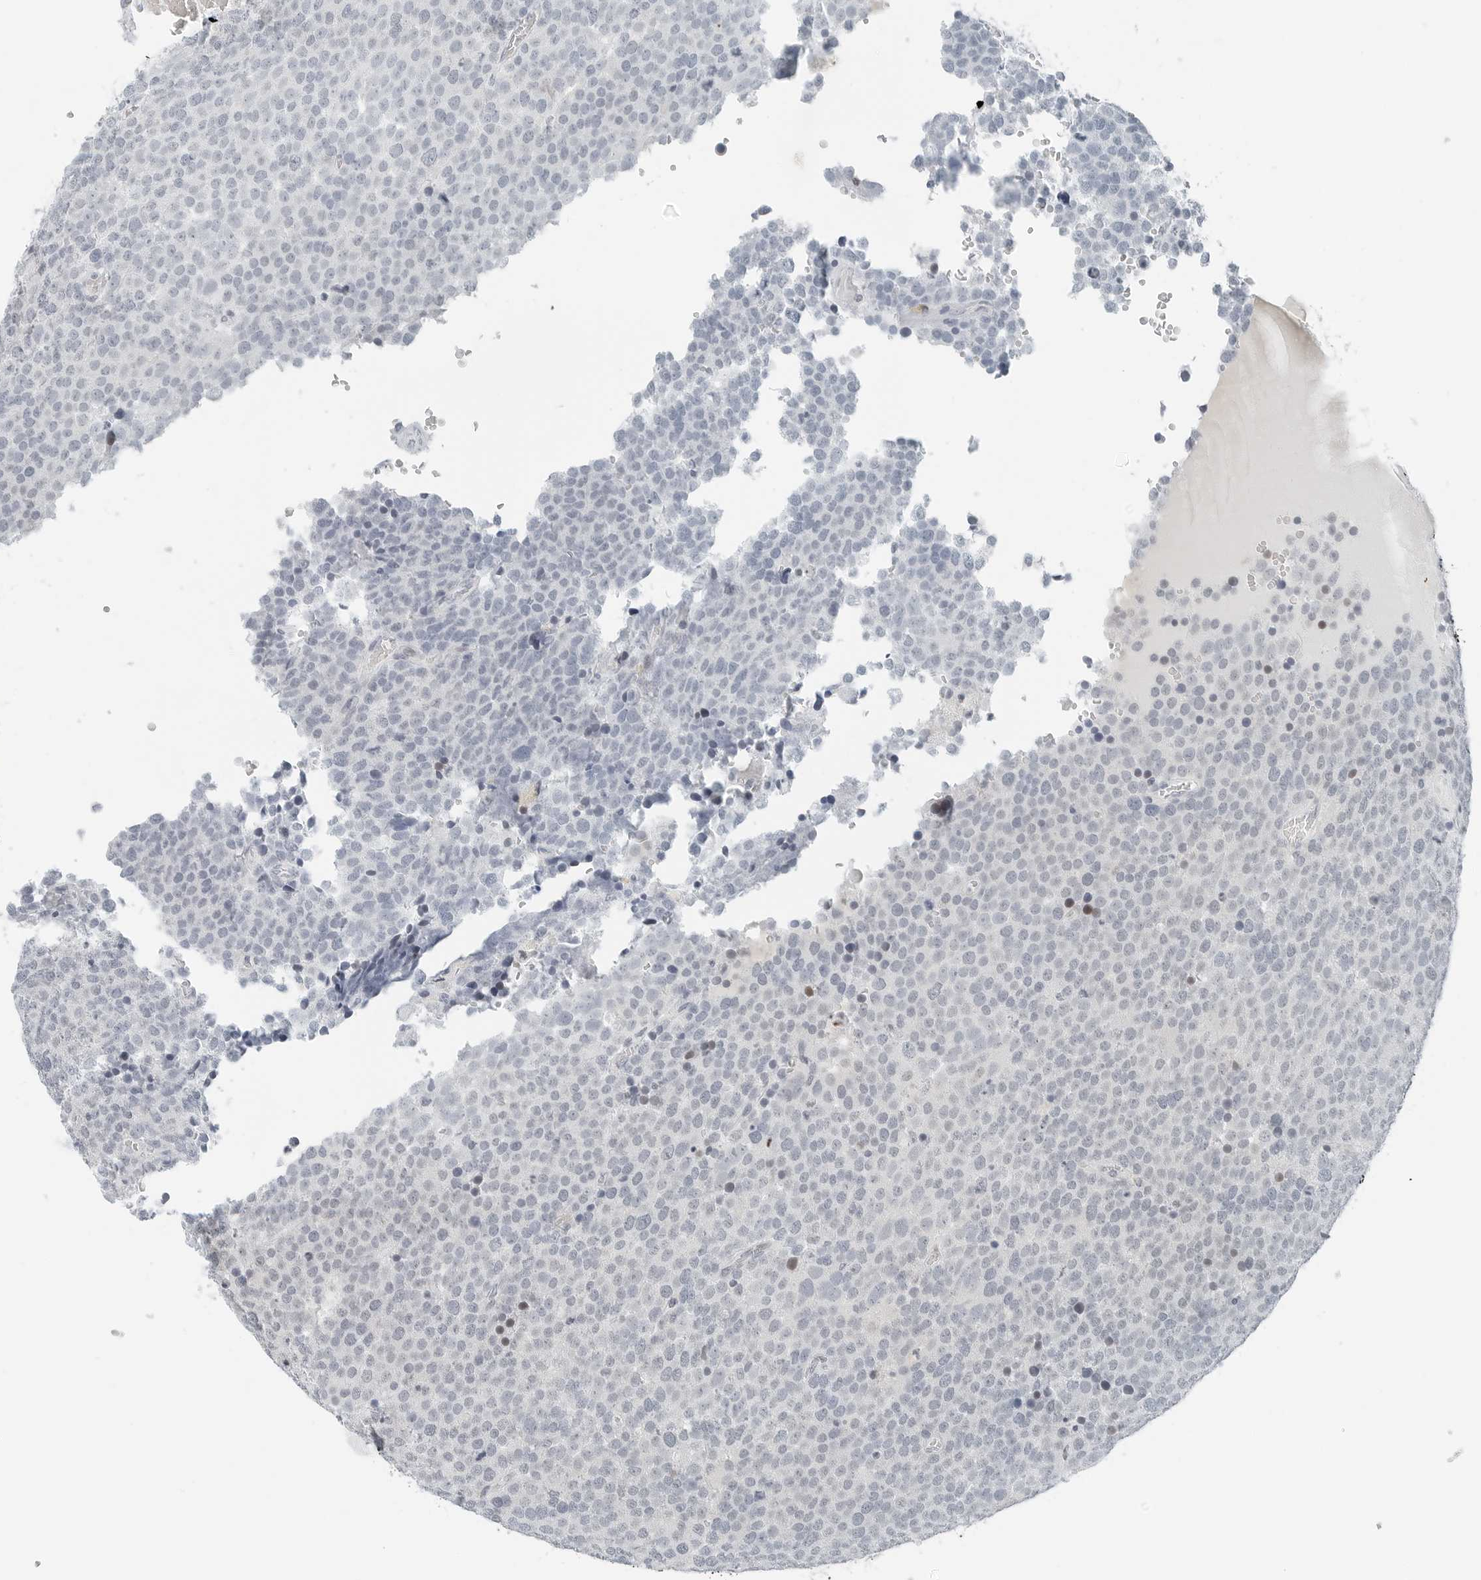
{"staining": {"intensity": "negative", "quantity": "none", "location": "none"}, "tissue": "testis cancer", "cell_type": "Tumor cells", "image_type": "cancer", "snomed": [{"axis": "morphology", "description": "Seminoma, NOS"}, {"axis": "topography", "description": "Testis"}], "caption": "Immunohistochemistry (IHC) histopathology image of neoplastic tissue: seminoma (testis) stained with DAB (3,3'-diaminobenzidine) shows no significant protein staining in tumor cells.", "gene": "NTMT2", "patient": {"sex": "male", "age": 71}}